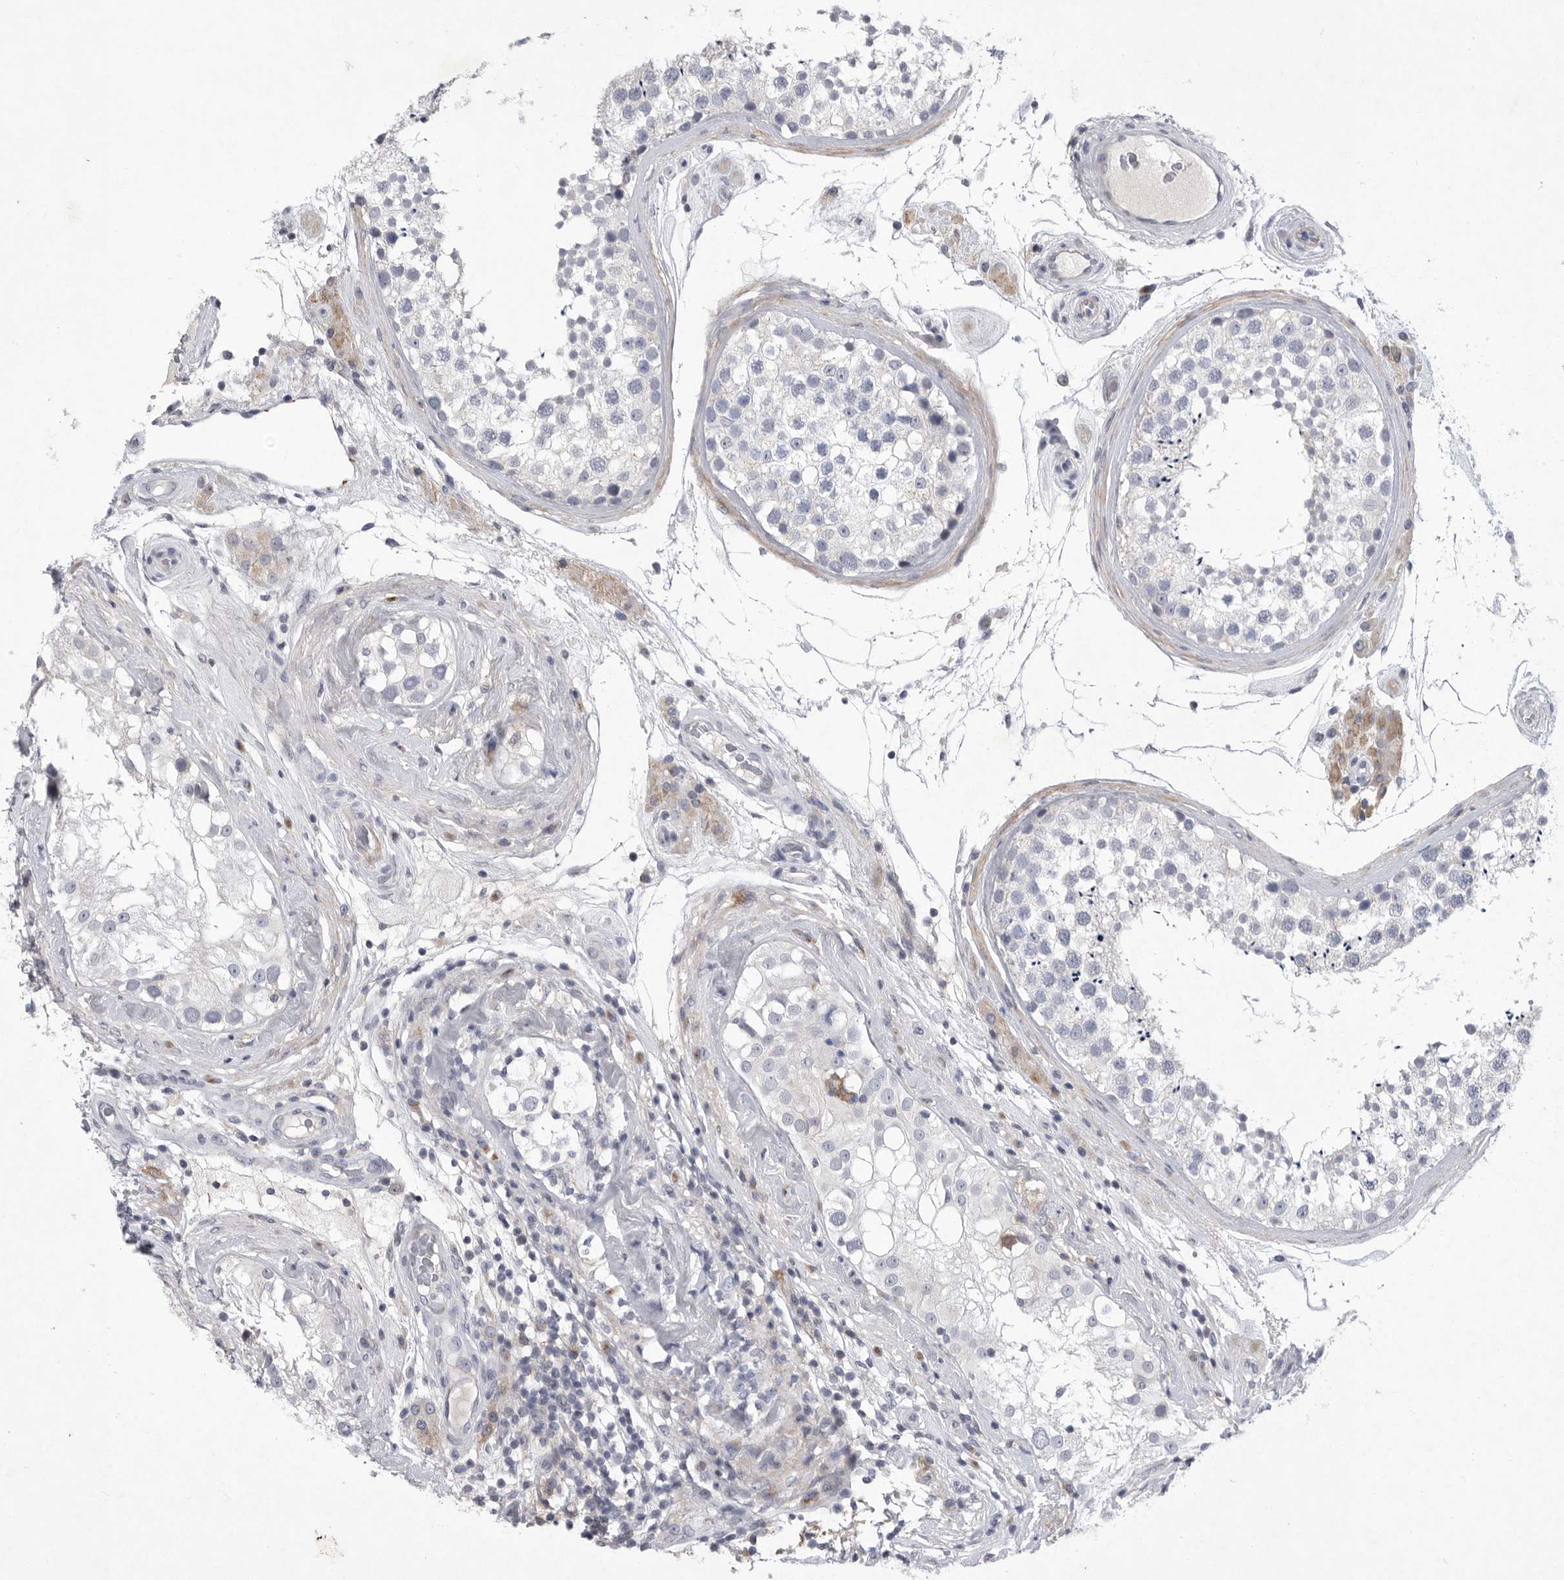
{"staining": {"intensity": "negative", "quantity": "none", "location": "none"}, "tissue": "testis", "cell_type": "Cells in seminiferous ducts", "image_type": "normal", "snomed": [{"axis": "morphology", "description": "Normal tissue, NOS"}, {"axis": "topography", "description": "Testis"}], "caption": "This is an immunohistochemistry micrograph of normal testis. There is no expression in cells in seminiferous ducts.", "gene": "SIGLEC10", "patient": {"sex": "male", "age": 46}}